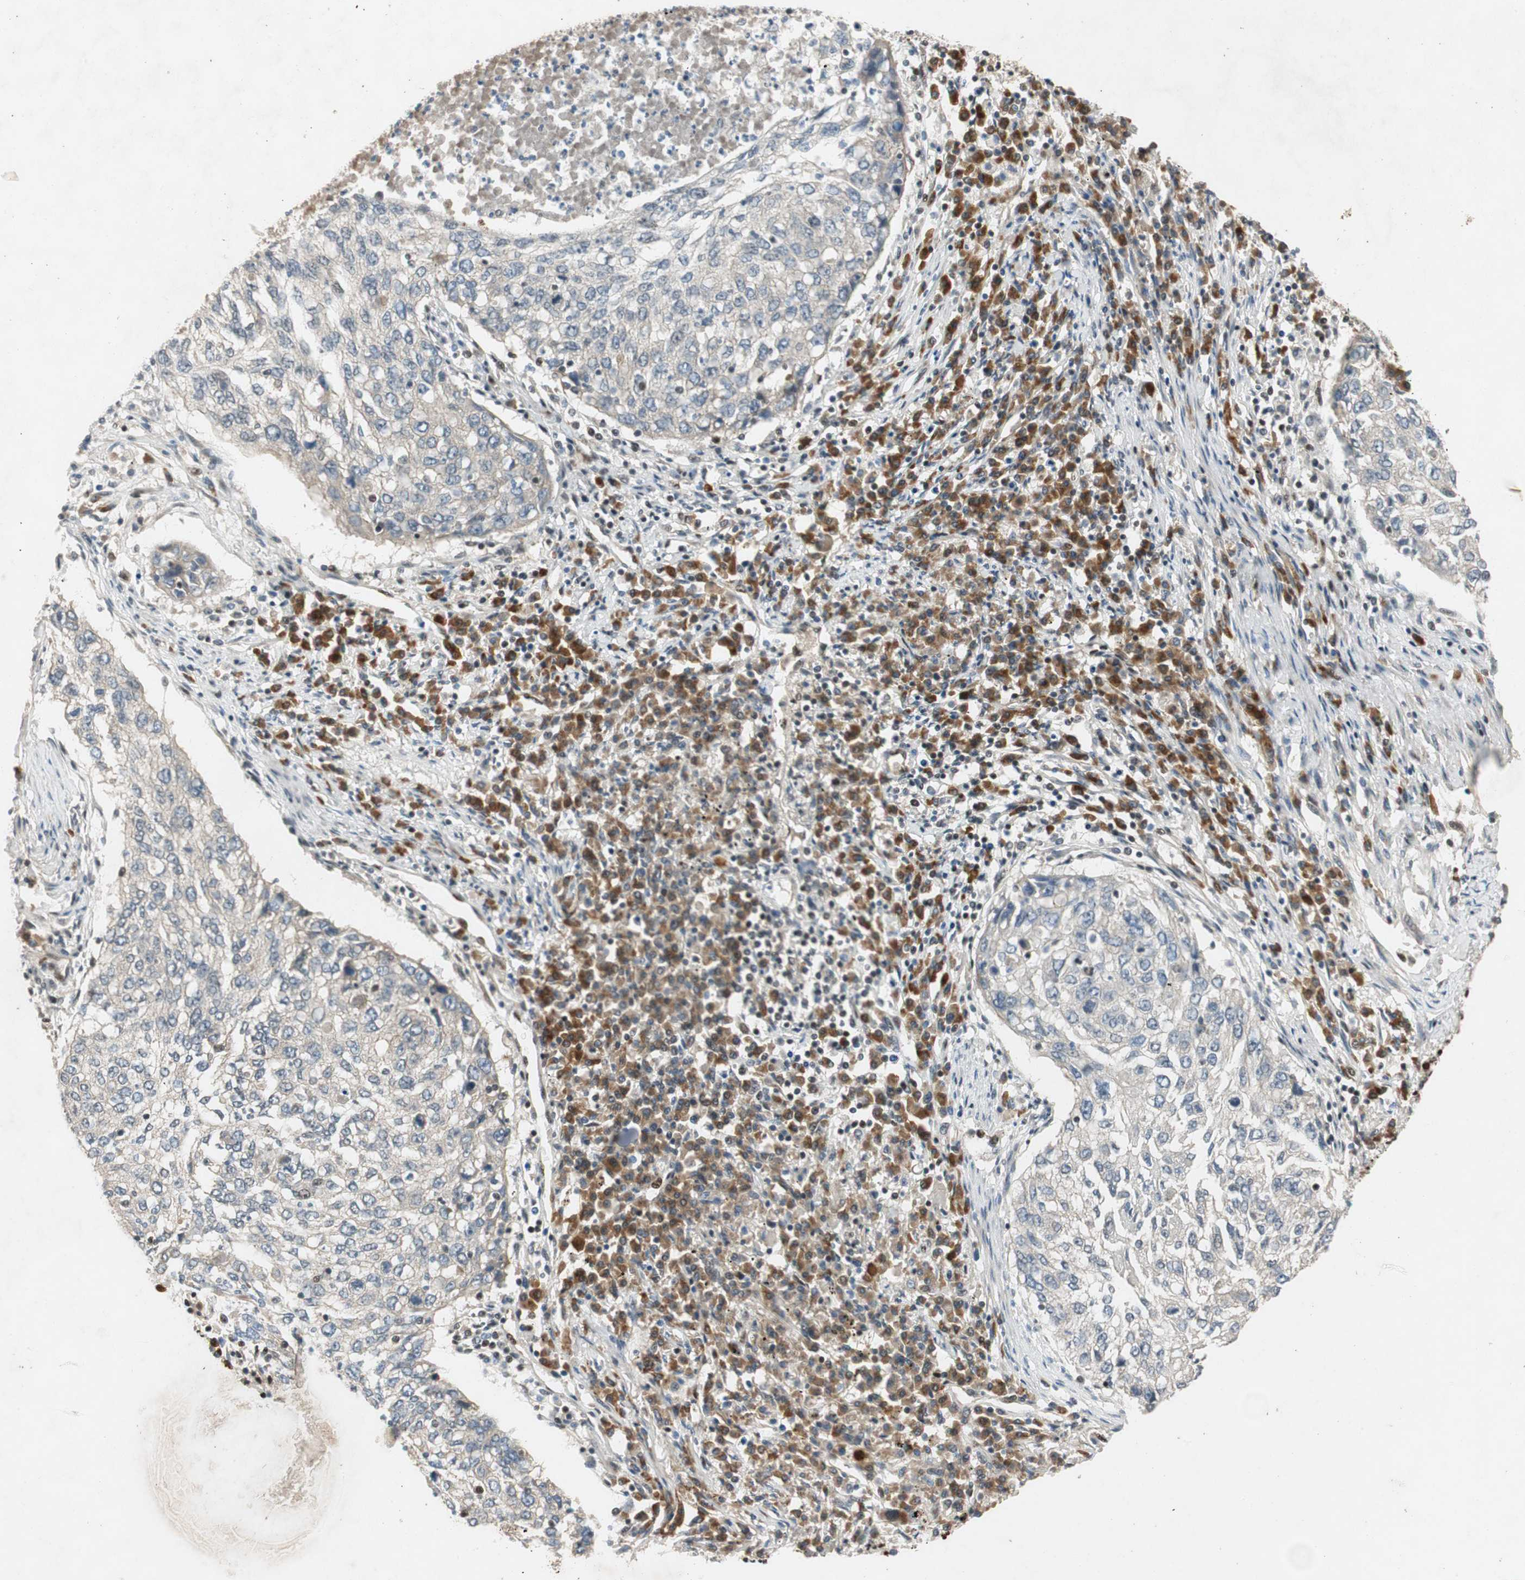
{"staining": {"intensity": "negative", "quantity": "none", "location": "none"}, "tissue": "lung cancer", "cell_type": "Tumor cells", "image_type": "cancer", "snomed": [{"axis": "morphology", "description": "Squamous cell carcinoma, NOS"}, {"axis": "topography", "description": "Lung"}], "caption": "Immunohistochemical staining of lung squamous cell carcinoma displays no significant staining in tumor cells.", "gene": "NCBP3", "patient": {"sex": "female", "age": 63}}